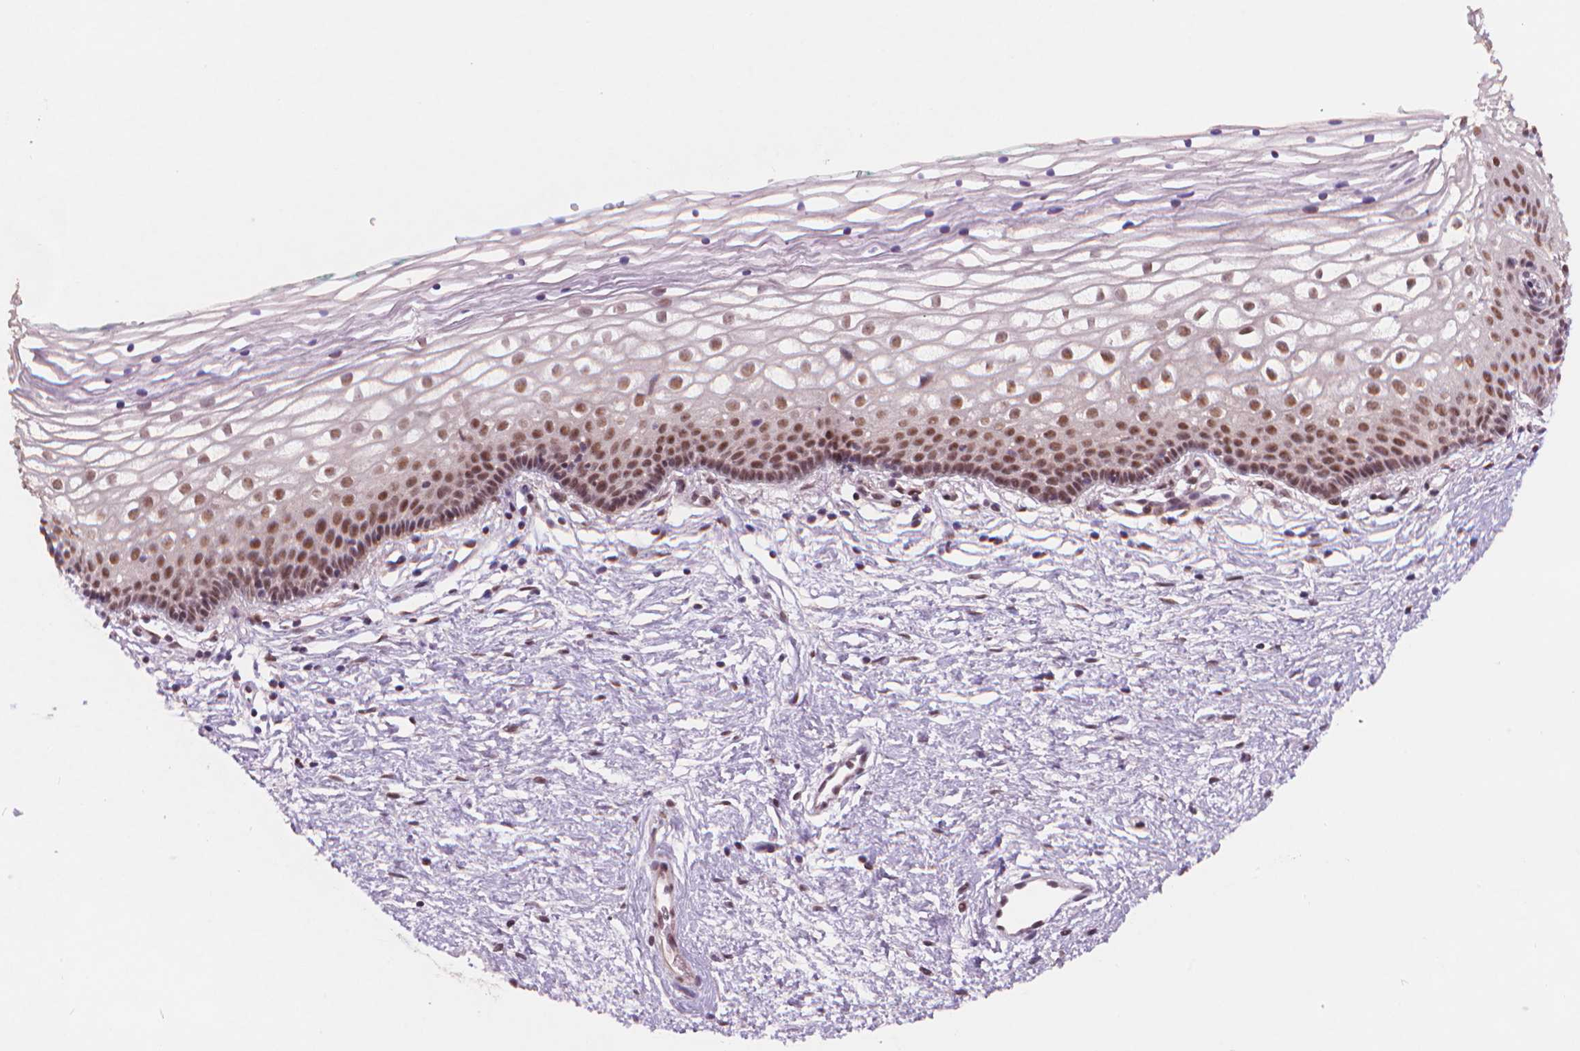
{"staining": {"intensity": "moderate", "quantity": "<25%", "location": "nuclear"}, "tissue": "vagina", "cell_type": "Squamous epithelial cells", "image_type": "normal", "snomed": [{"axis": "morphology", "description": "Normal tissue, NOS"}, {"axis": "topography", "description": "Vagina"}], "caption": "Approximately <25% of squamous epithelial cells in normal vagina reveal moderate nuclear protein expression as visualized by brown immunohistochemical staining.", "gene": "POLR3D", "patient": {"sex": "female", "age": 36}}